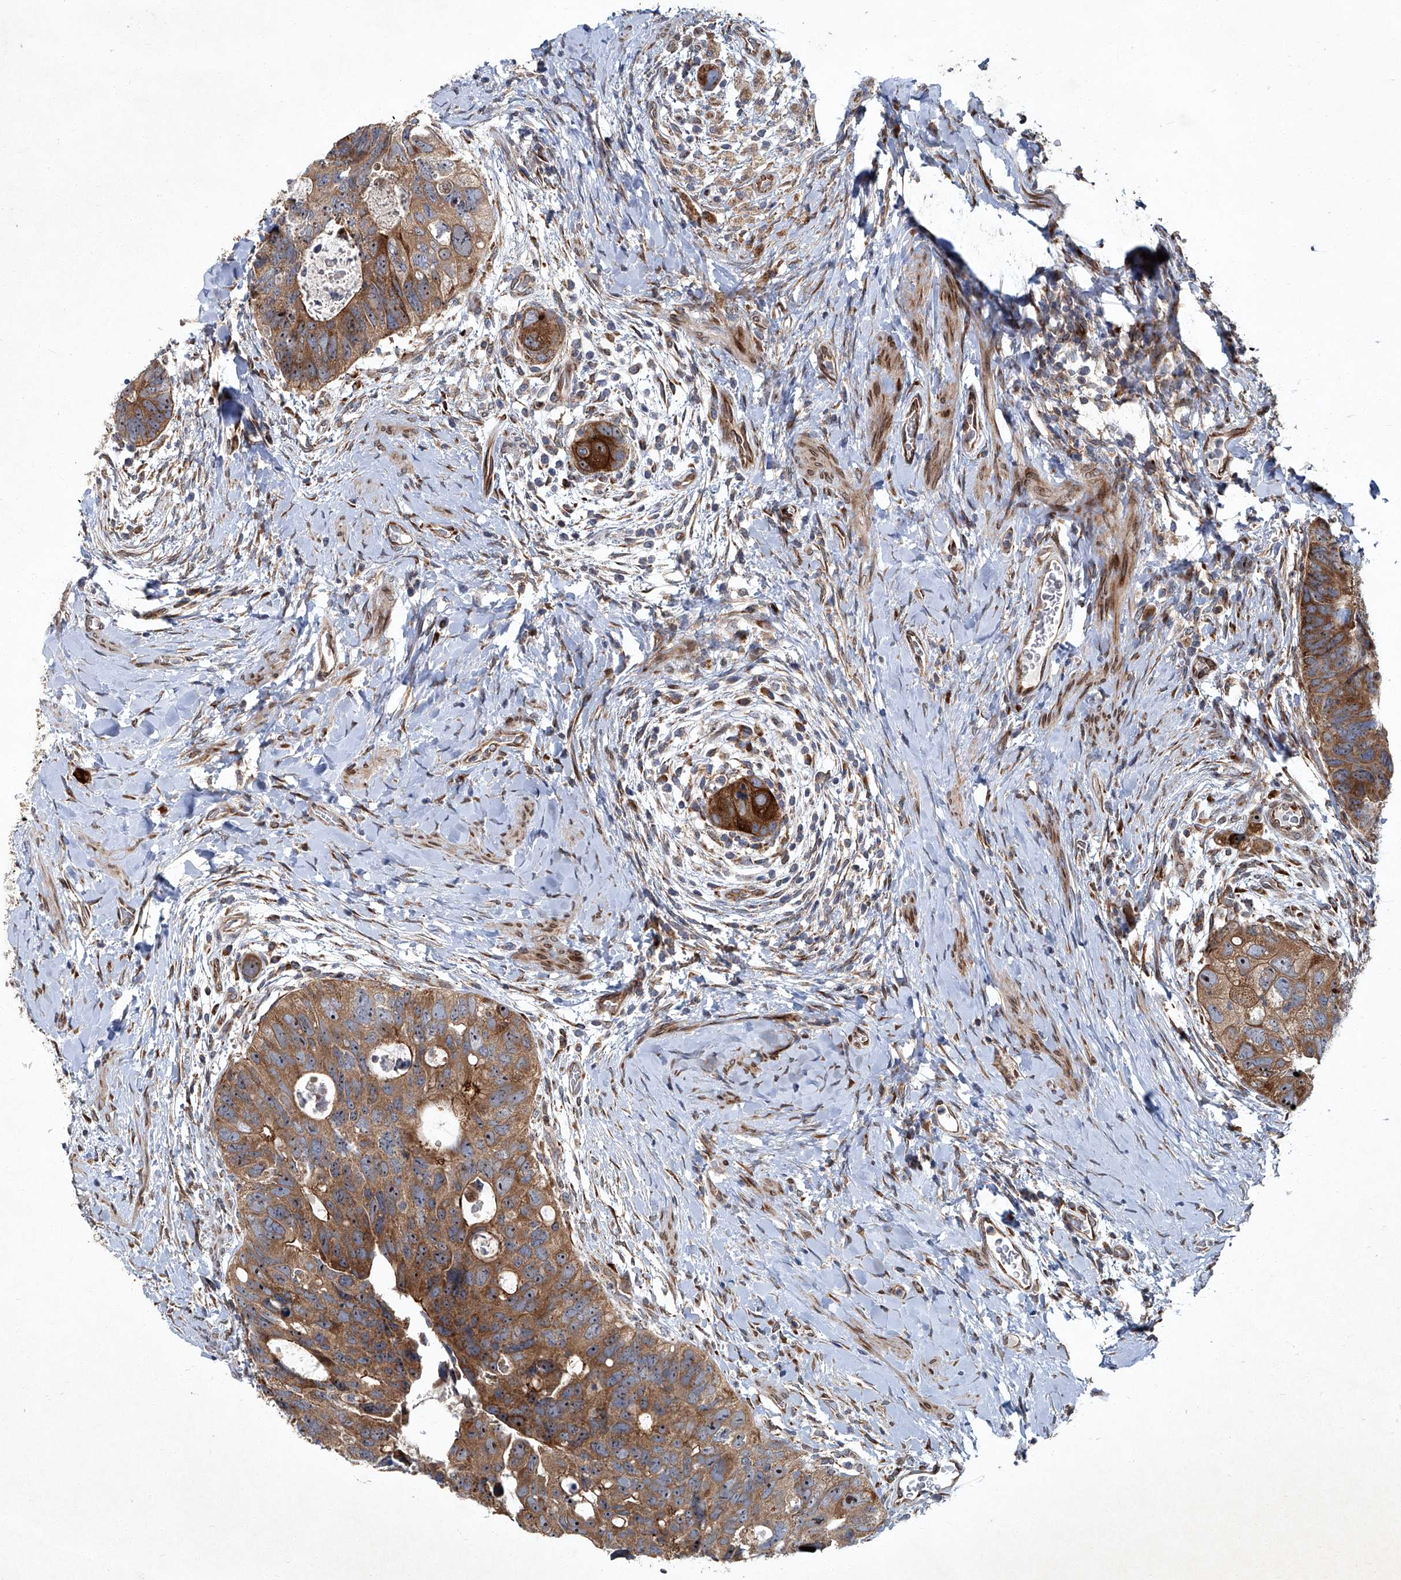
{"staining": {"intensity": "strong", "quantity": ">75%", "location": "cytoplasmic/membranous,nuclear"}, "tissue": "colorectal cancer", "cell_type": "Tumor cells", "image_type": "cancer", "snomed": [{"axis": "morphology", "description": "Adenocarcinoma, NOS"}, {"axis": "topography", "description": "Rectum"}], "caption": "The image exhibits immunohistochemical staining of colorectal adenocarcinoma. There is strong cytoplasmic/membranous and nuclear staining is present in approximately >75% of tumor cells.", "gene": "GPR132", "patient": {"sex": "male", "age": 59}}